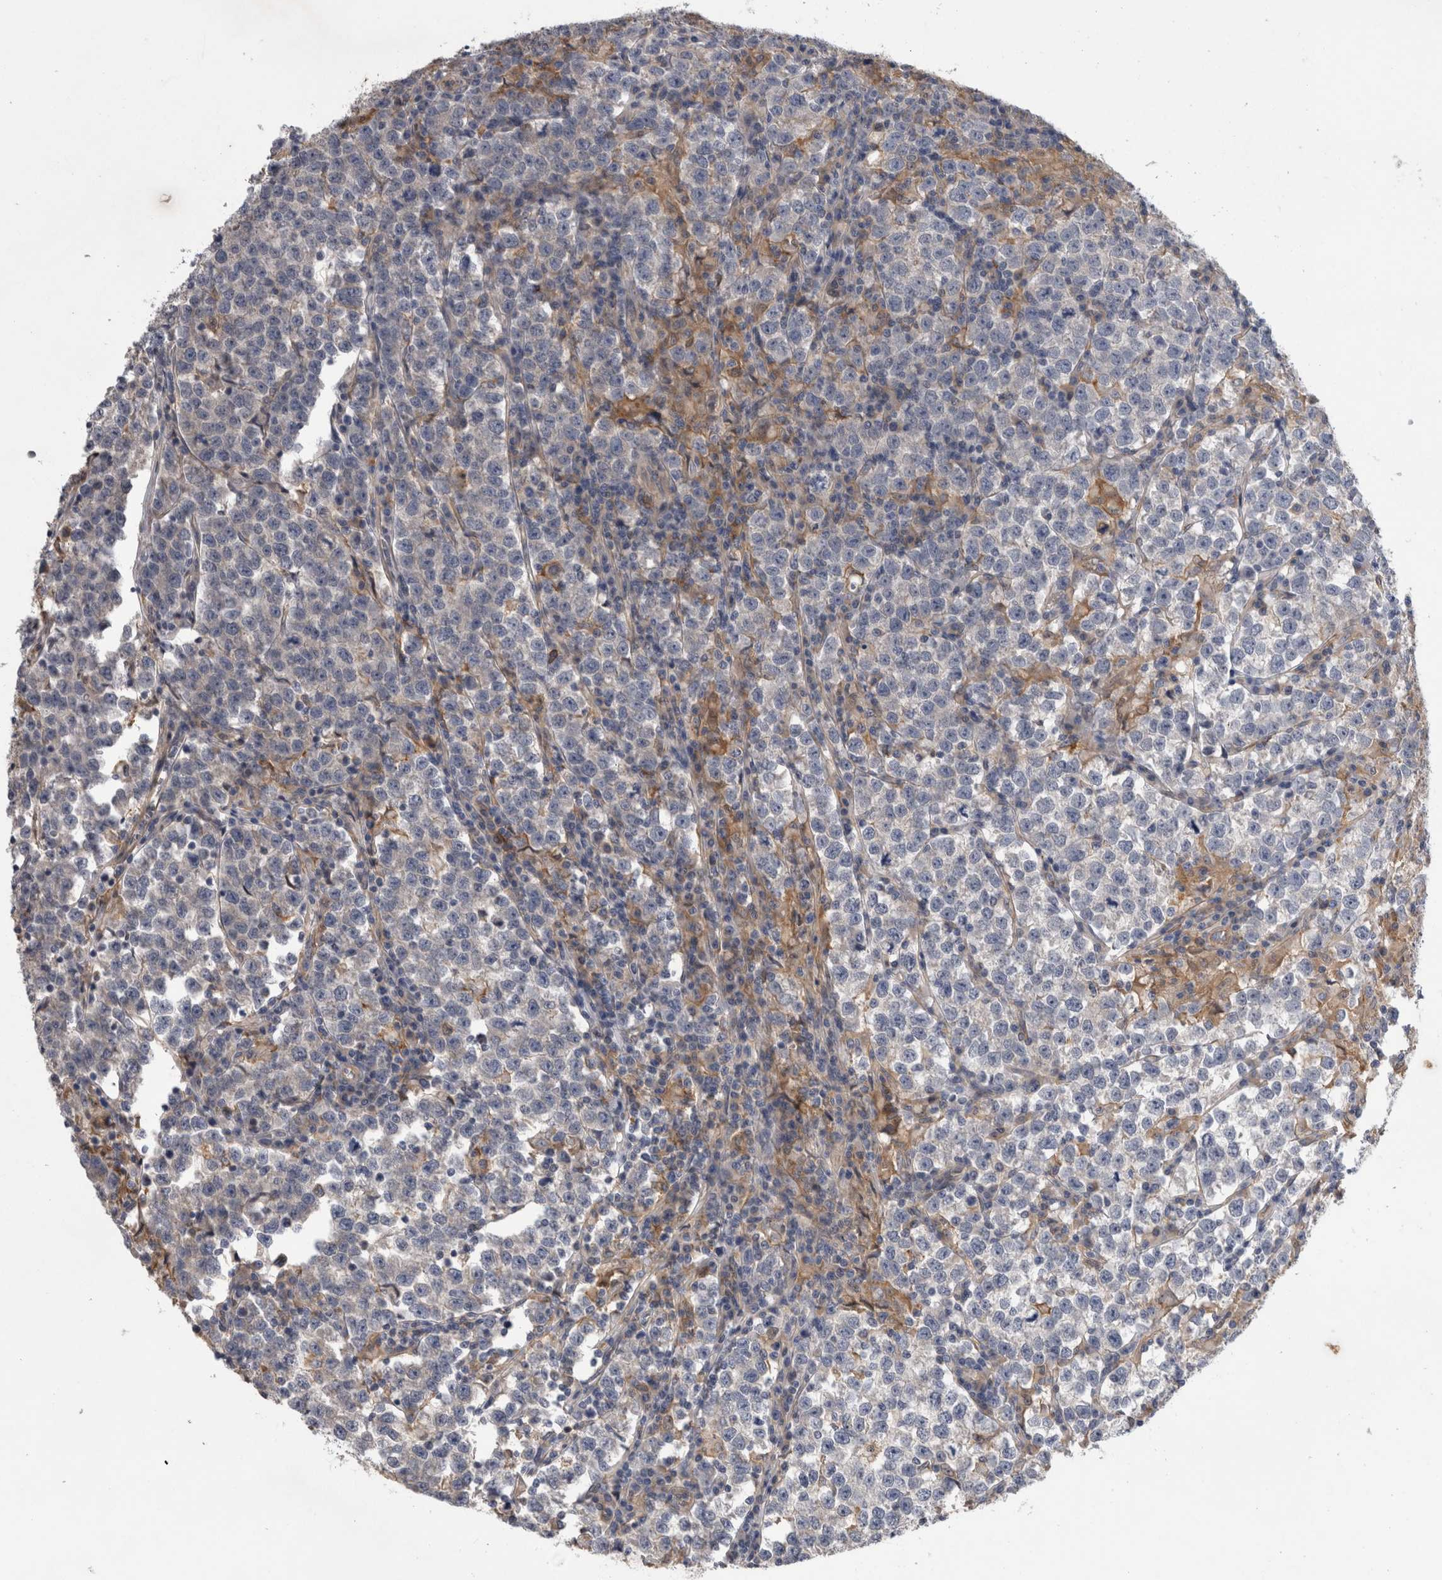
{"staining": {"intensity": "negative", "quantity": "none", "location": "none"}, "tissue": "testis cancer", "cell_type": "Tumor cells", "image_type": "cancer", "snomed": [{"axis": "morphology", "description": "Normal tissue, NOS"}, {"axis": "morphology", "description": "Seminoma, NOS"}, {"axis": "topography", "description": "Testis"}], "caption": "DAB (3,3'-diaminobenzidine) immunohistochemical staining of human testis cancer (seminoma) shows no significant staining in tumor cells. The staining is performed using DAB (3,3'-diaminobenzidine) brown chromogen with nuclei counter-stained in using hematoxylin.", "gene": "ANKFY1", "patient": {"sex": "male", "age": 43}}